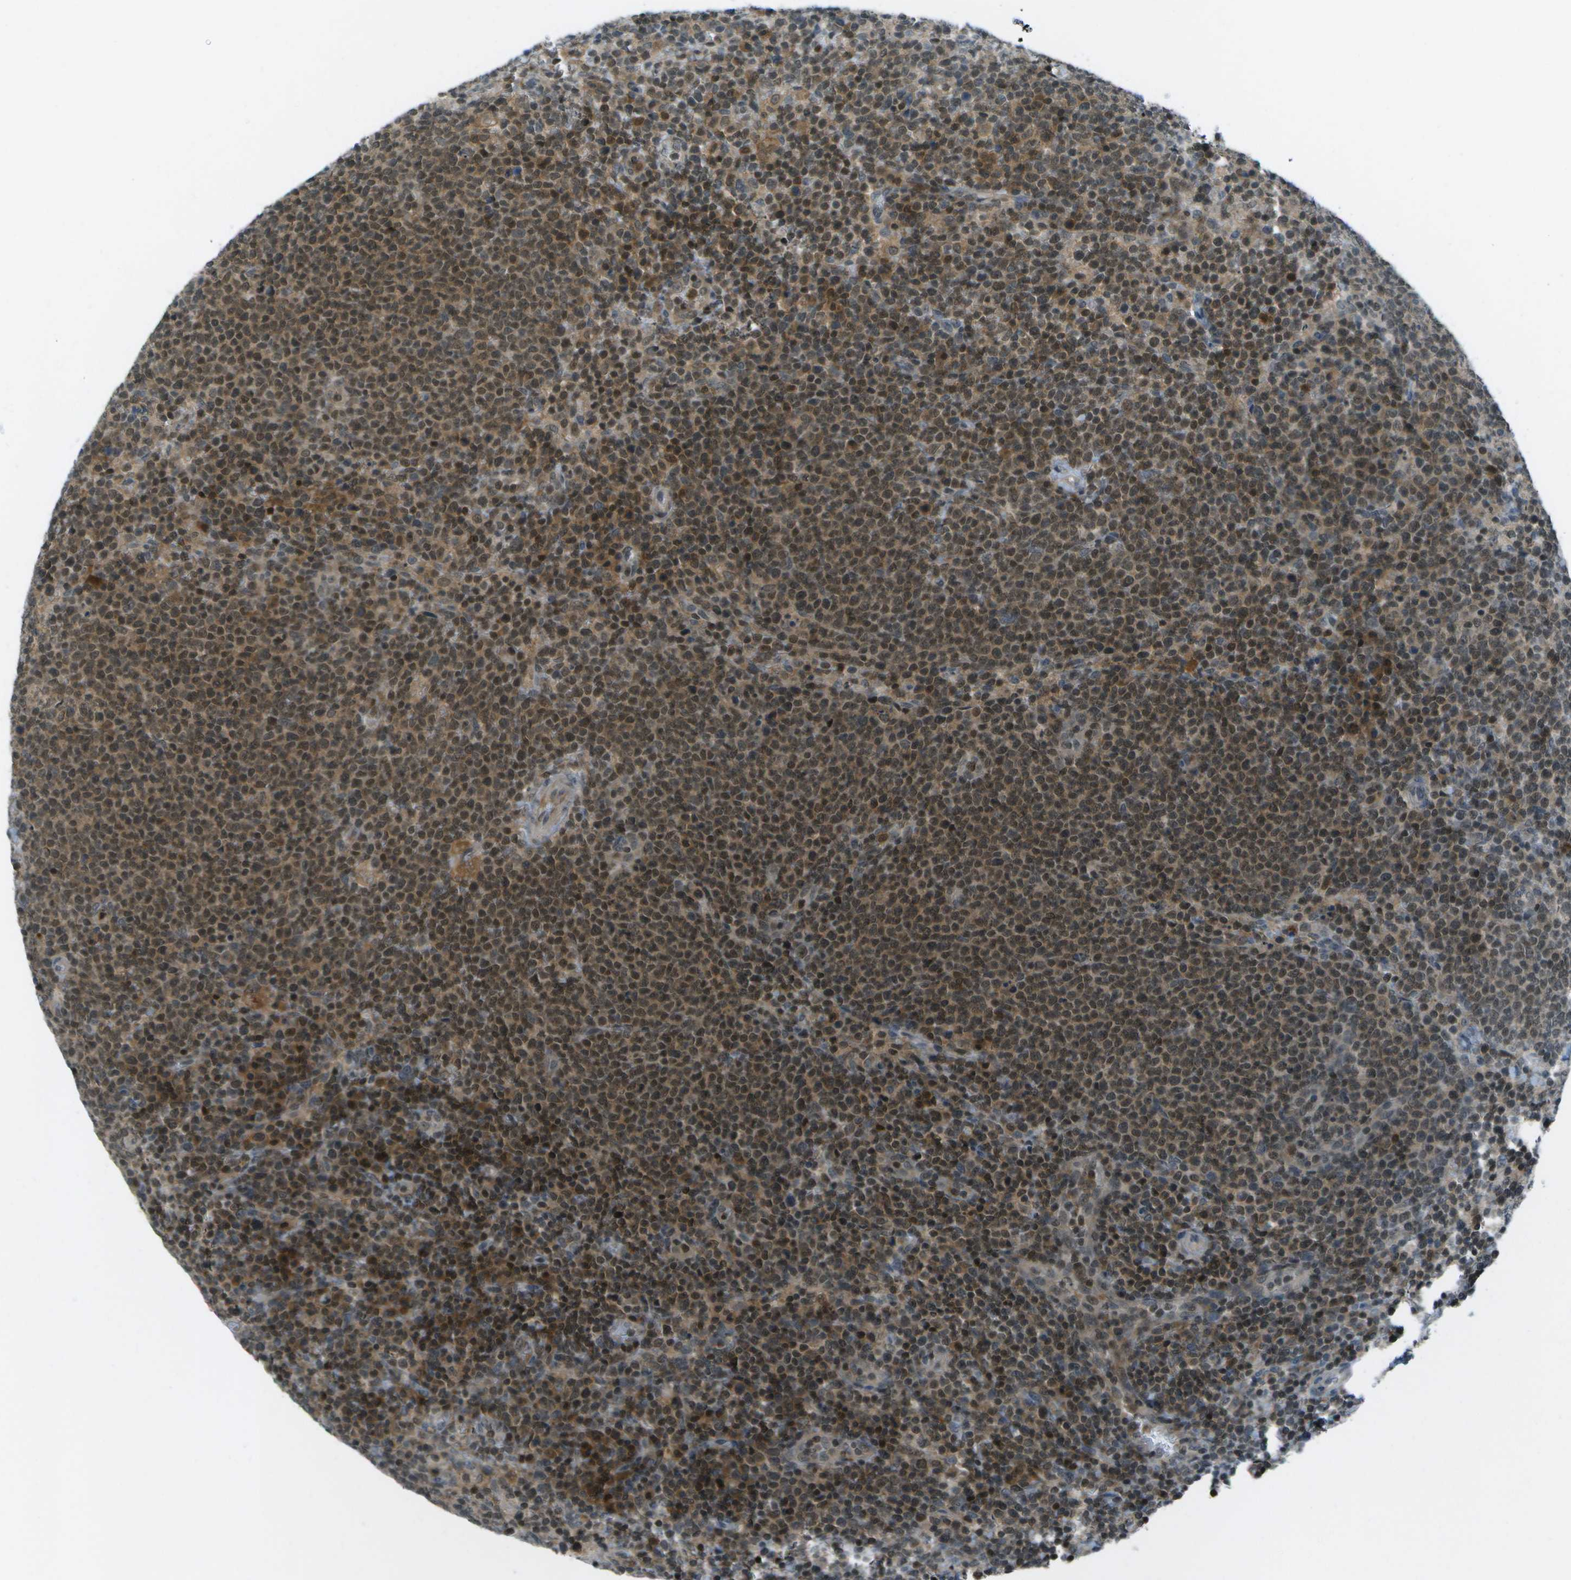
{"staining": {"intensity": "moderate", "quantity": ">75%", "location": "cytoplasmic/membranous,nuclear"}, "tissue": "lymphoma", "cell_type": "Tumor cells", "image_type": "cancer", "snomed": [{"axis": "morphology", "description": "Malignant lymphoma, non-Hodgkin's type, High grade"}, {"axis": "topography", "description": "Lymph node"}], "caption": "A high-resolution micrograph shows IHC staining of high-grade malignant lymphoma, non-Hodgkin's type, which demonstrates moderate cytoplasmic/membranous and nuclear staining in approximately >75% of tumor cells.", "gene": "TMEM19", "patient": {"sex": "male", "age": 61}}